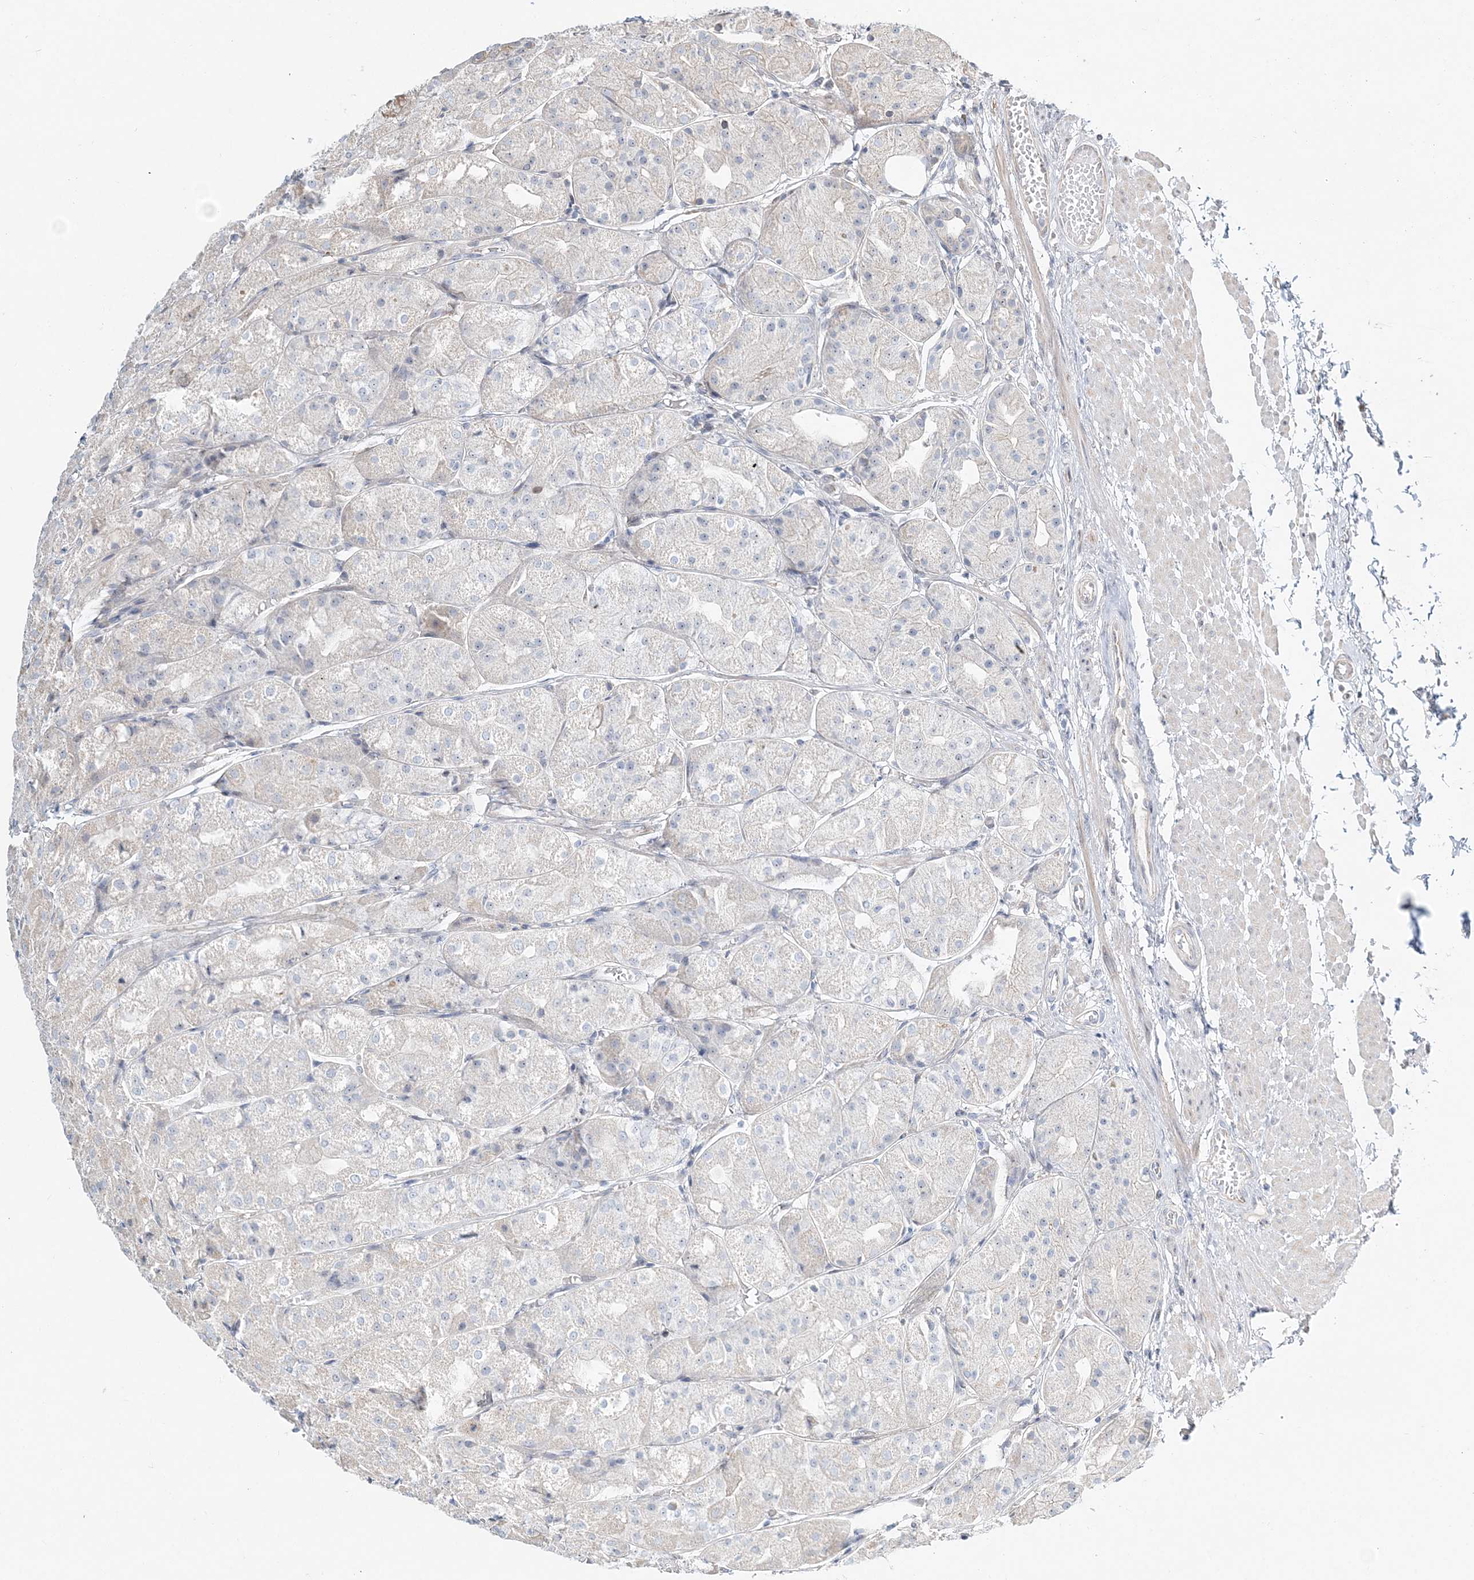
{"staining": {"intensity": "negative", "quantity": "none", "location": "none"}, "tissue": "stomach", "cell_type": "Glandular cells", "image_type": "normal", "snomed": [{"axis": "morphology", "description": "Normal tissue, NOS"}, {"axis": "topography", "description": "Stomach, upper"}], "caption": "Immunohistochemistry micrograph of unremarkable stomach: human stomach stained with DAB exhibits no significant protein staining in glandular cells.", "gene": "CXXC5", "patient": {"sex": "male", "age": 72}}